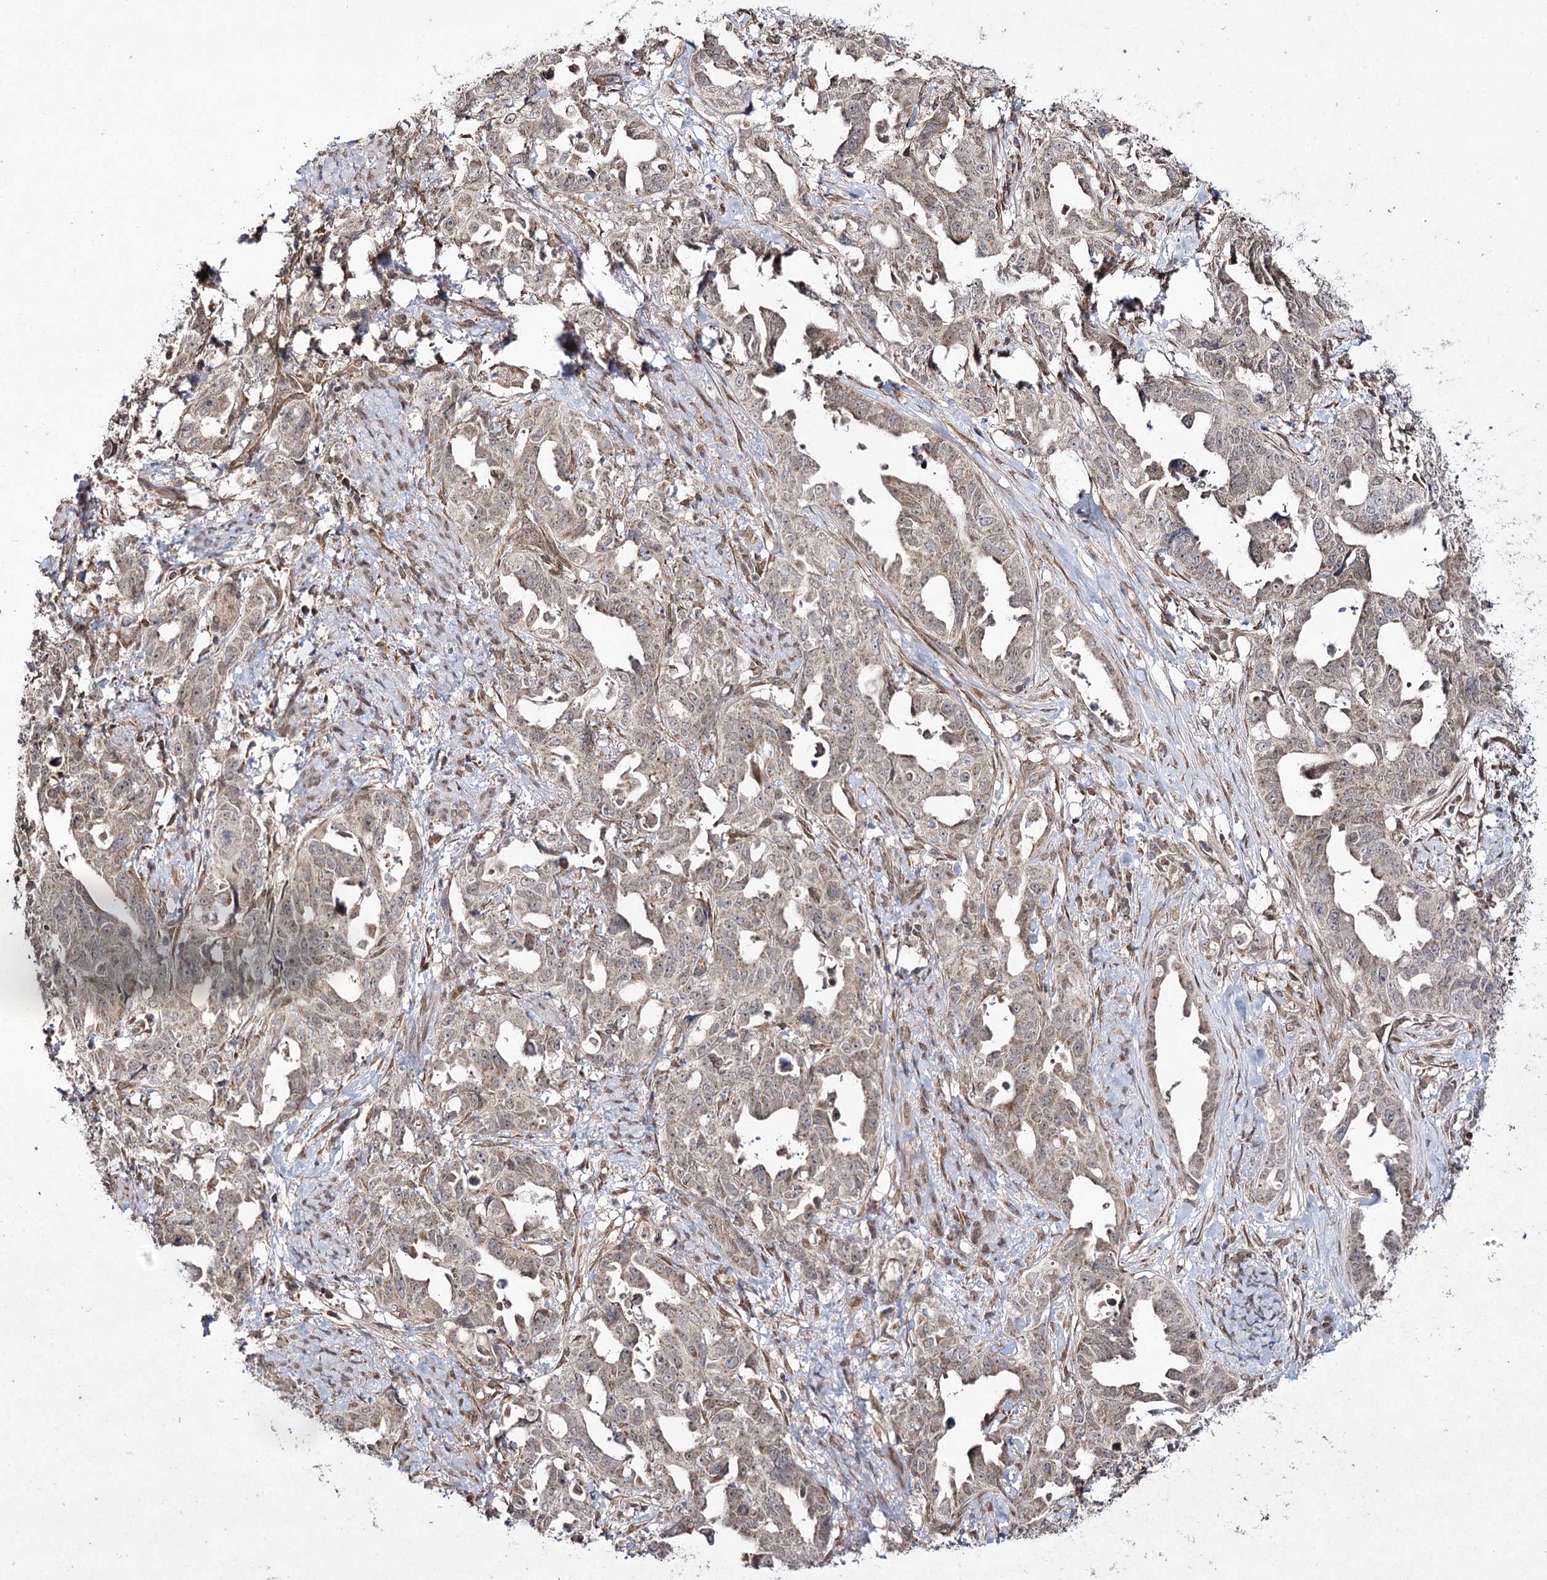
{"staining": {"intensity": "weak", "quantity": "25%-75%", "location": "cytoplasmic/membranous"}, "tissue": "endometrial cancer", "cell_type": "Tumor cells", "image_type": "cancer", "snomed": [{"axis": "morphology", "description": "Adenocarcinoma, NOS"}, {"axis": "topography", "description": "Endometrium"}], "caption": "This photomicrograph displays immunohistochemistry (IHC) staining of endometrial adenocarcinoma, with low weak cytoplasmic/membranous positivity in approximately 25%-75% of tumor cells.", "gene": "TRNT1", "patient": {"sex": "female", "age": 65}}